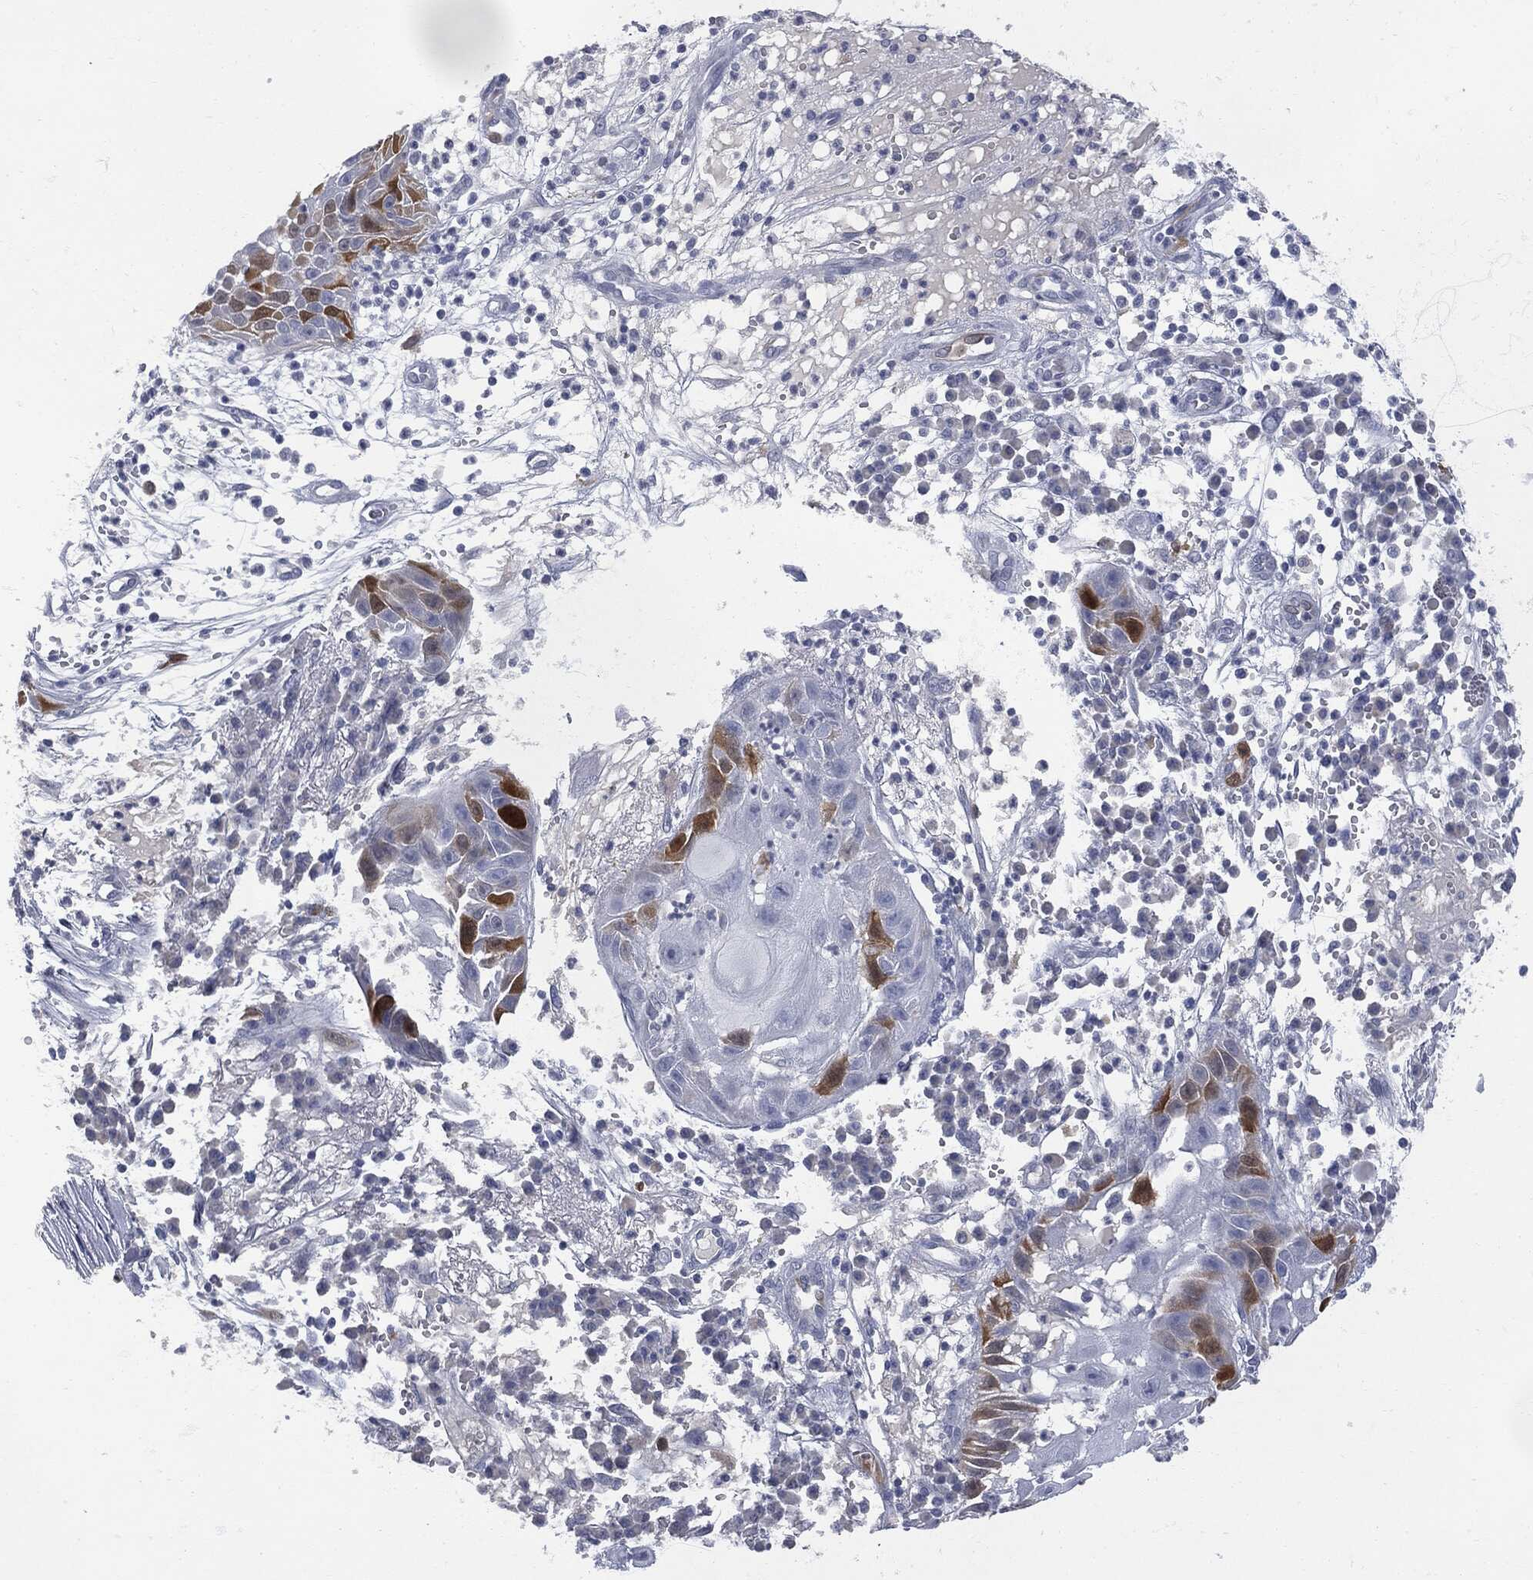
{"staining": {"intensity": "strong", "quantity": "<25%", "location": "cytoplasmic/membranous"}, "tissue": "skin cancer", "cell_type": "Tumor cells", "image_type": "cancer", "snomed": [{"axis": "morphology", "description": "Normal tissue, NOS"}, {"axis": "morphology", "description": "Squamous cell carcinoma, NOS"}, {"axis": "topography", "description": "Skin"}], "caption": "The image demonstrates staining of skin cancer, revealing strong cytoplasmic/membranous protein expression (brown color) within tumor cells.", "gene": "UBE2C", "patient": {"sex": "male", "age": 79}}